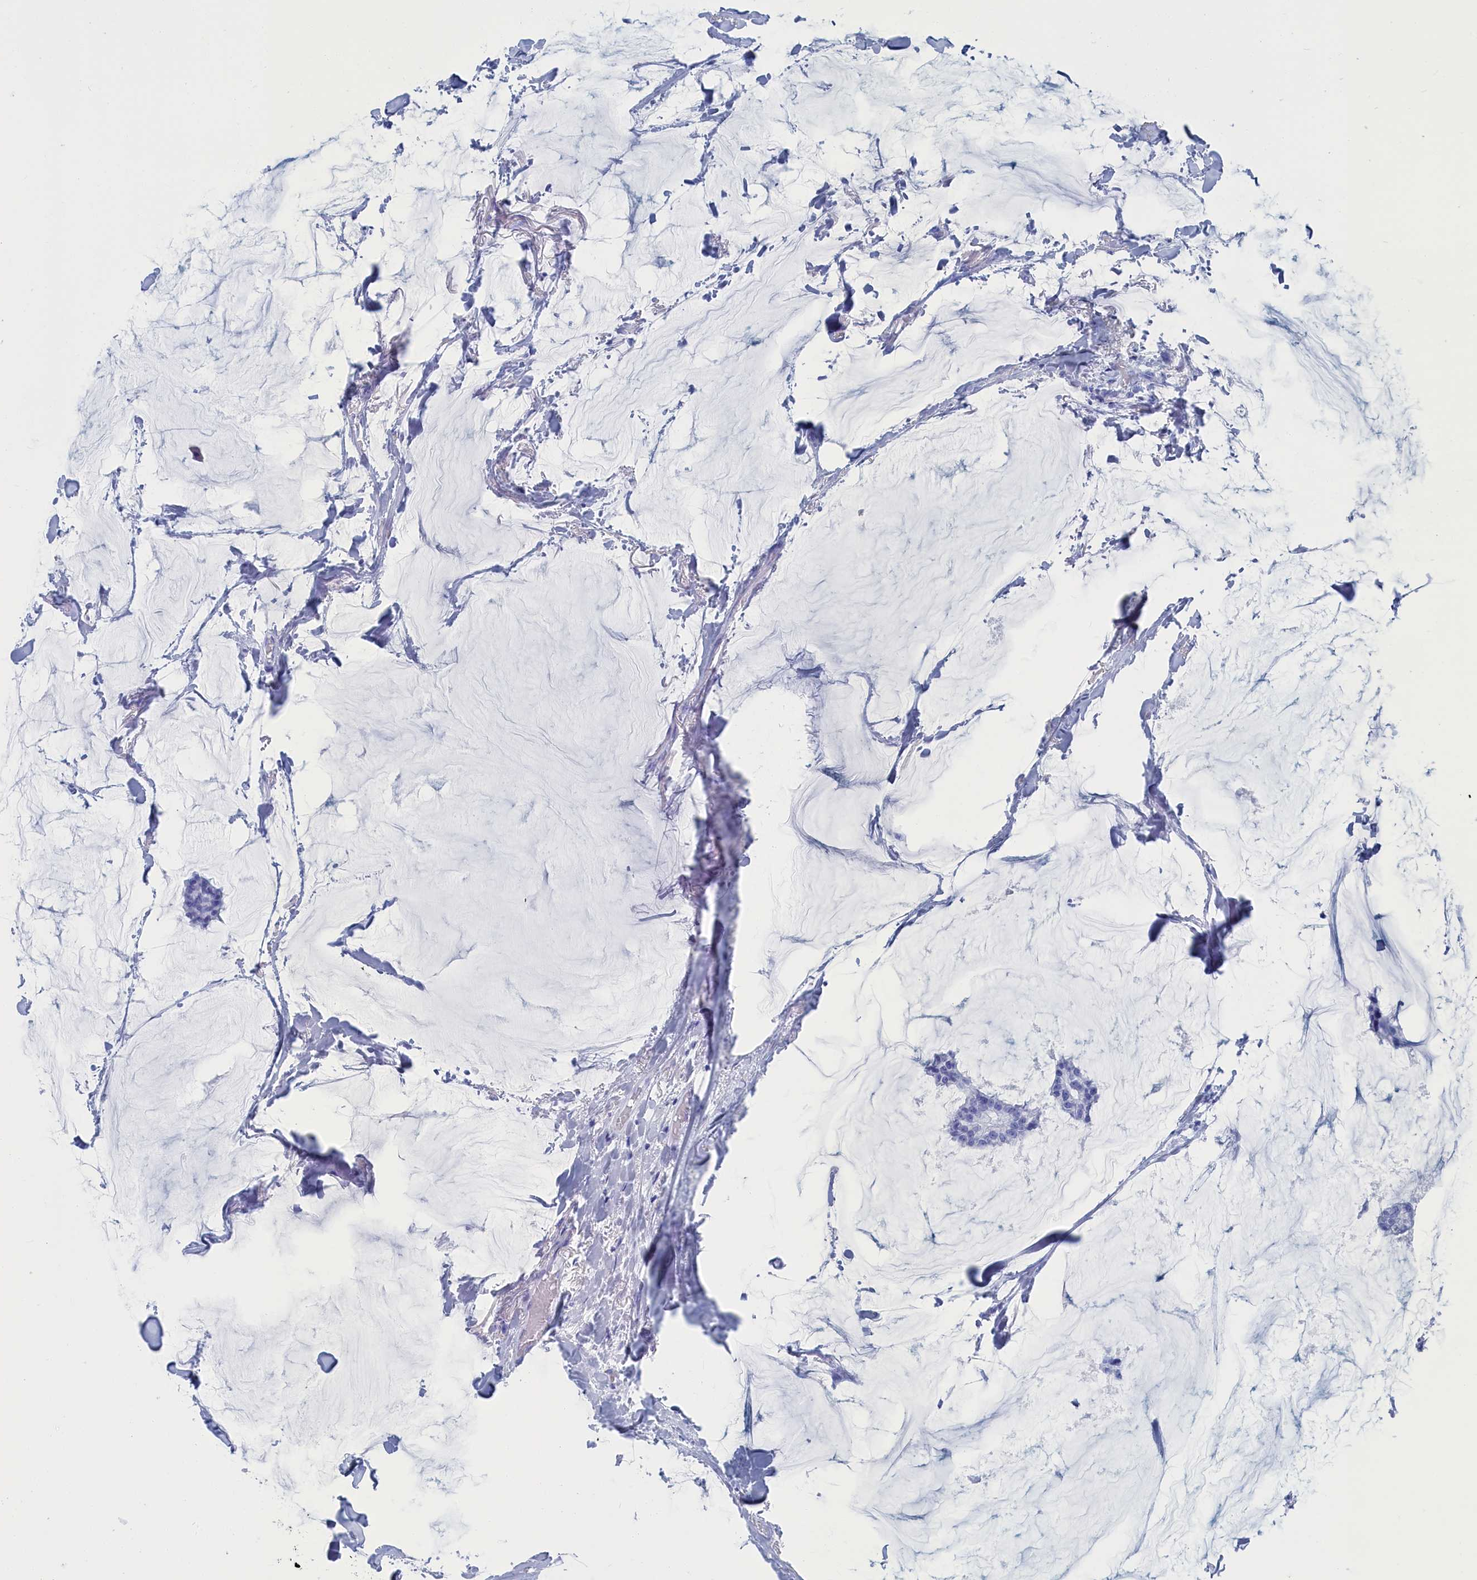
{"staining": {"intensity": "negative", "quantity": "none", "location": "none"}, "tissue": "breast cancer", "cell_type": "Tumor cells", "image_type": "cancer", "snomed": [{"axis": "morphology", "description": "Duct carcinoma"}, {"axis": "topography", "description": "Breast"}], "caption": "Tumor cells are negative for protein expression in human breast cancer (intraductal carcinoma).", "gene": "CEND1", "patient": {"sex": "female", "age": 93}}